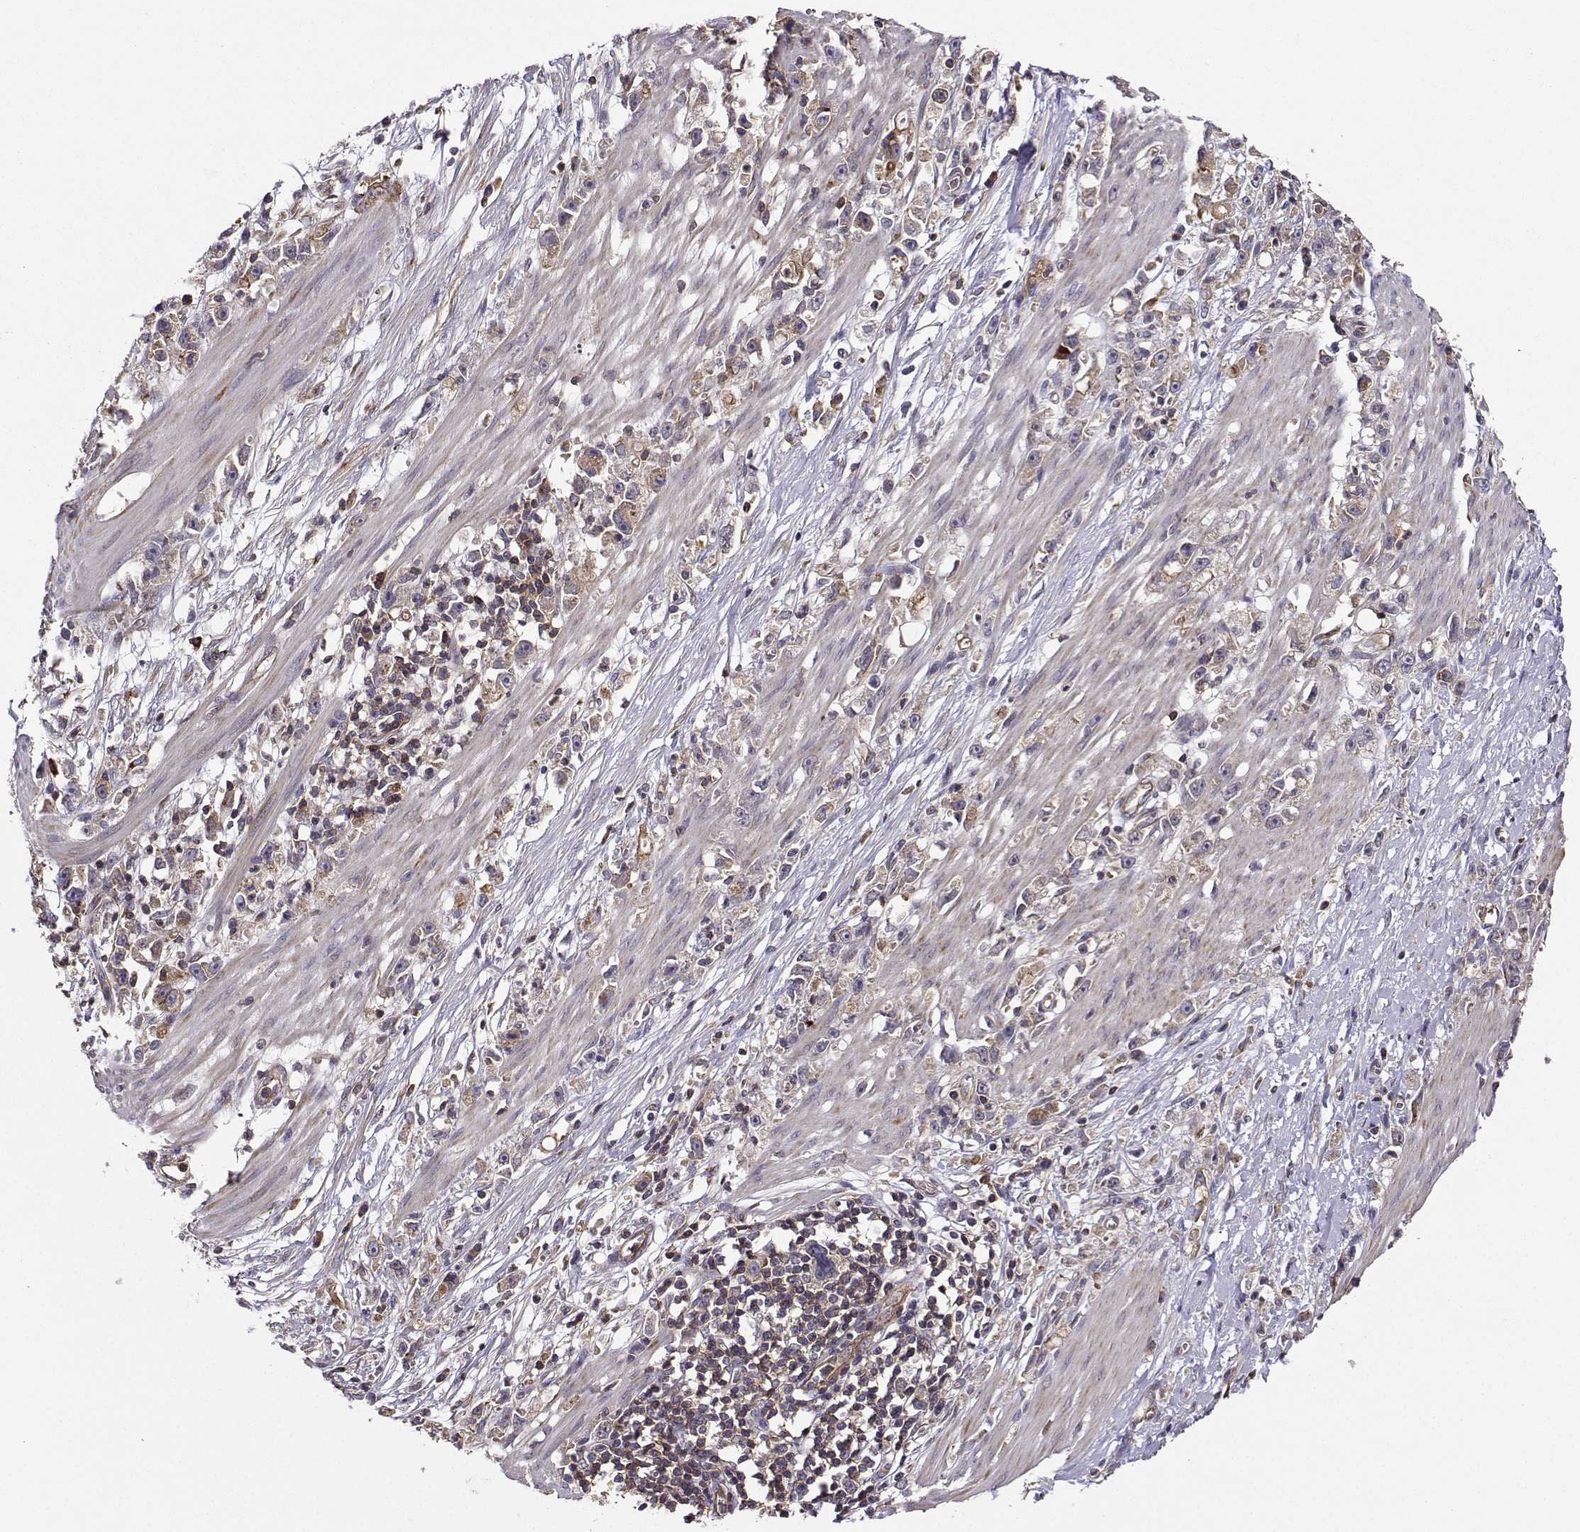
{"staining": {"intensity": "moderate", "quantity": "<25%", "location": "cytoplasmic/membranous"}, "tissue": "stomach cancer", "cell_type": "Tumor cells", "image_type": "cancer", "snomed": [{"axis": "morphology", "description": "Adenocarcinoma, NOS"}, {"axis": "topography", "description": "Stomach"}], "caption": "This is an image of immunohistochemistry (IHC) staining of stomach adenocarcinoma, which shows moderate expression in the cytoplasmic/membranous of tumor cells.", "gene": "ITGB8", "patient": {"sex": "female", "age": 59}}